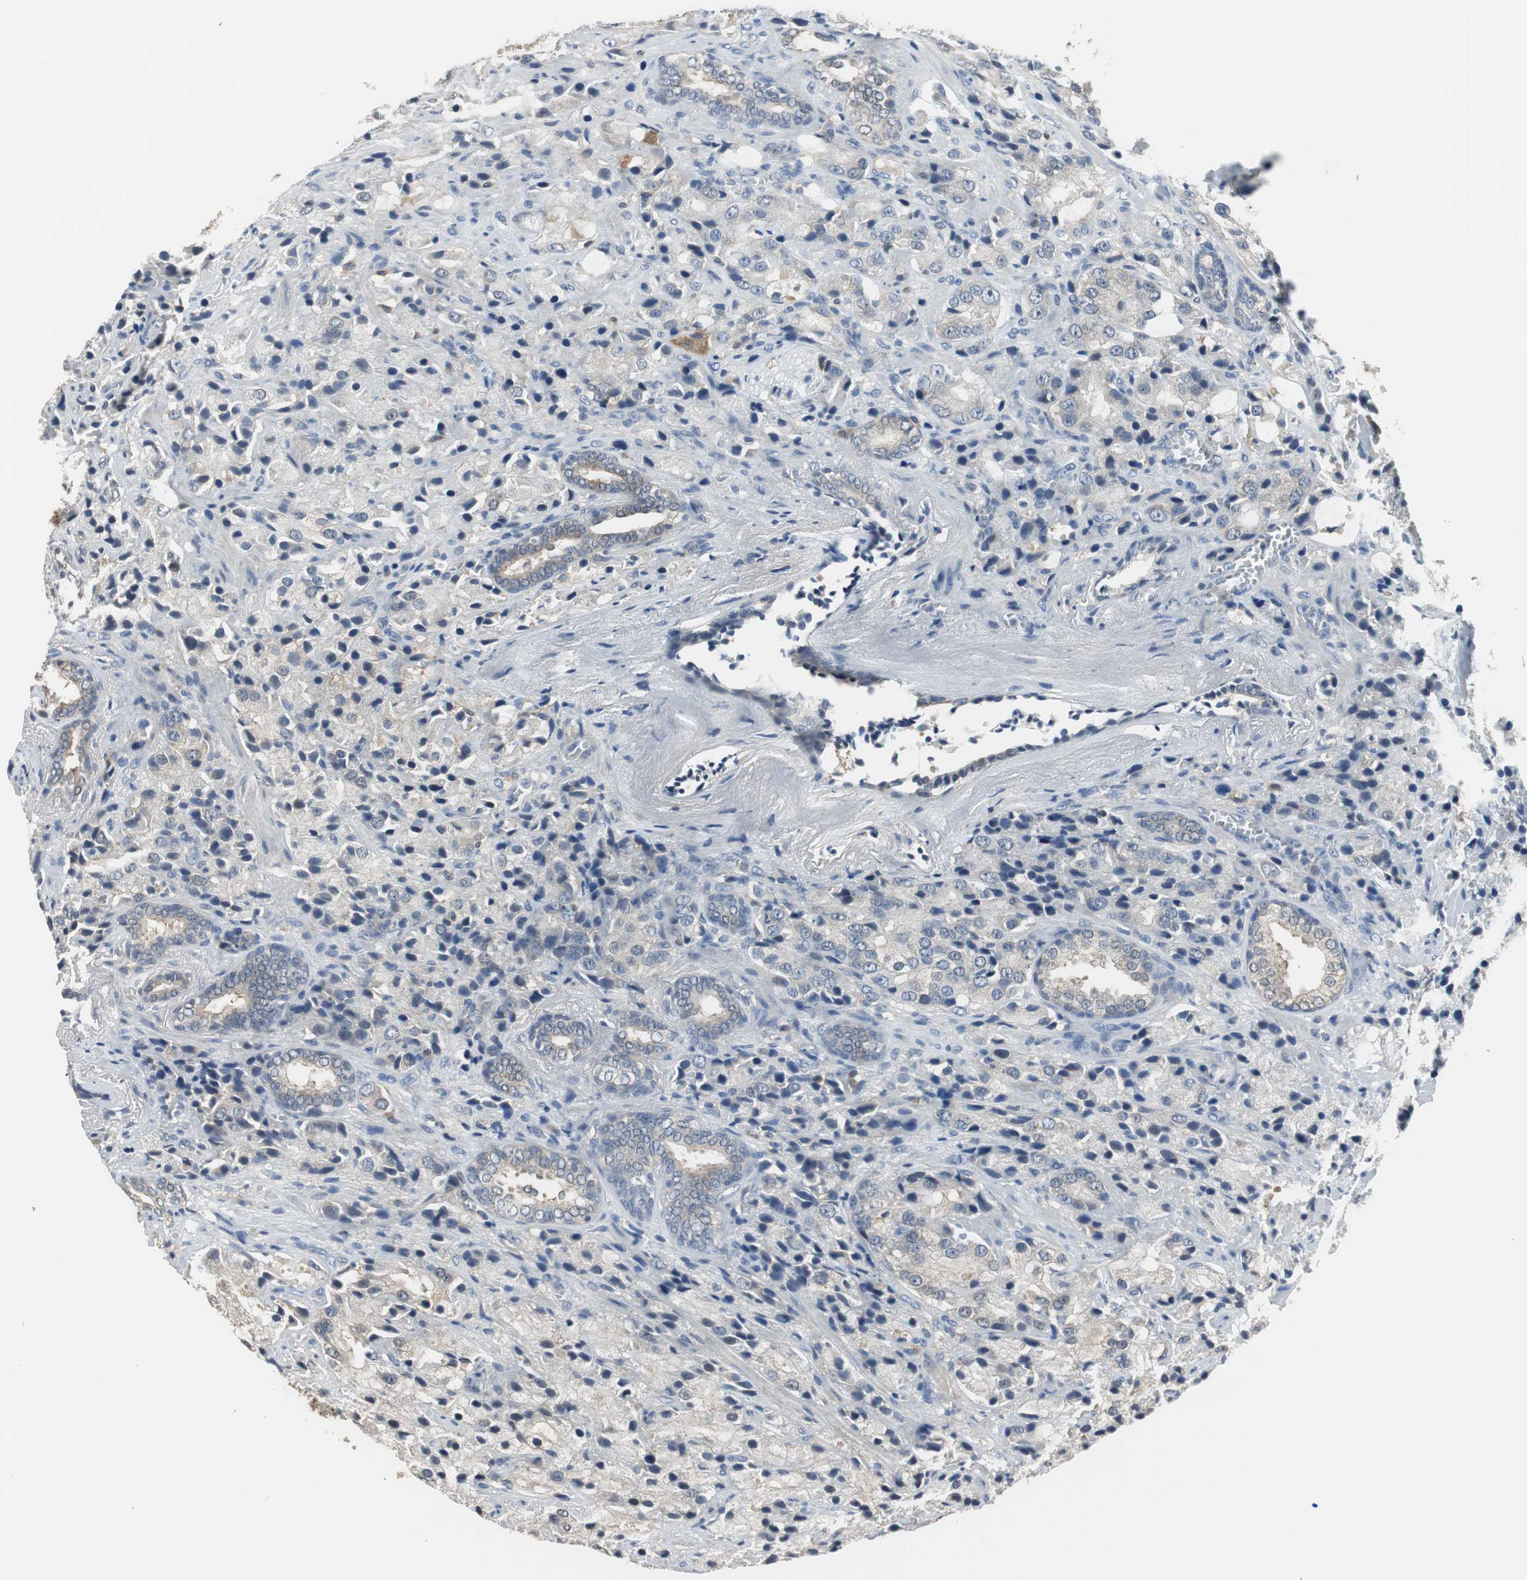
{"staining": {"intensity": "weak", "quantity": ">75%", "location": "cytoplasmic/membranous"}, "tissue": "prostate cancer", "cell_type": "Tumor cells", "image_type": "cancer", "snomed": [{"axis": "morphology", "description": "Adenocarcinoma, High grade"}, {"axis": "topography", "description": "Prostate"}], "caption": "Immunohistochemical staining of prostate adenocarcinoma (high-grade) reveals weak cytoplasmic/membranous protein positivity in about >75% of tumor cells. The protein is stained brown, and the nuclei are stained in blue (DAB IHC with brightfield microscopy, high magnification).", "gene": "MSTO1", "patient": {"sex": "male", "age": 70}}